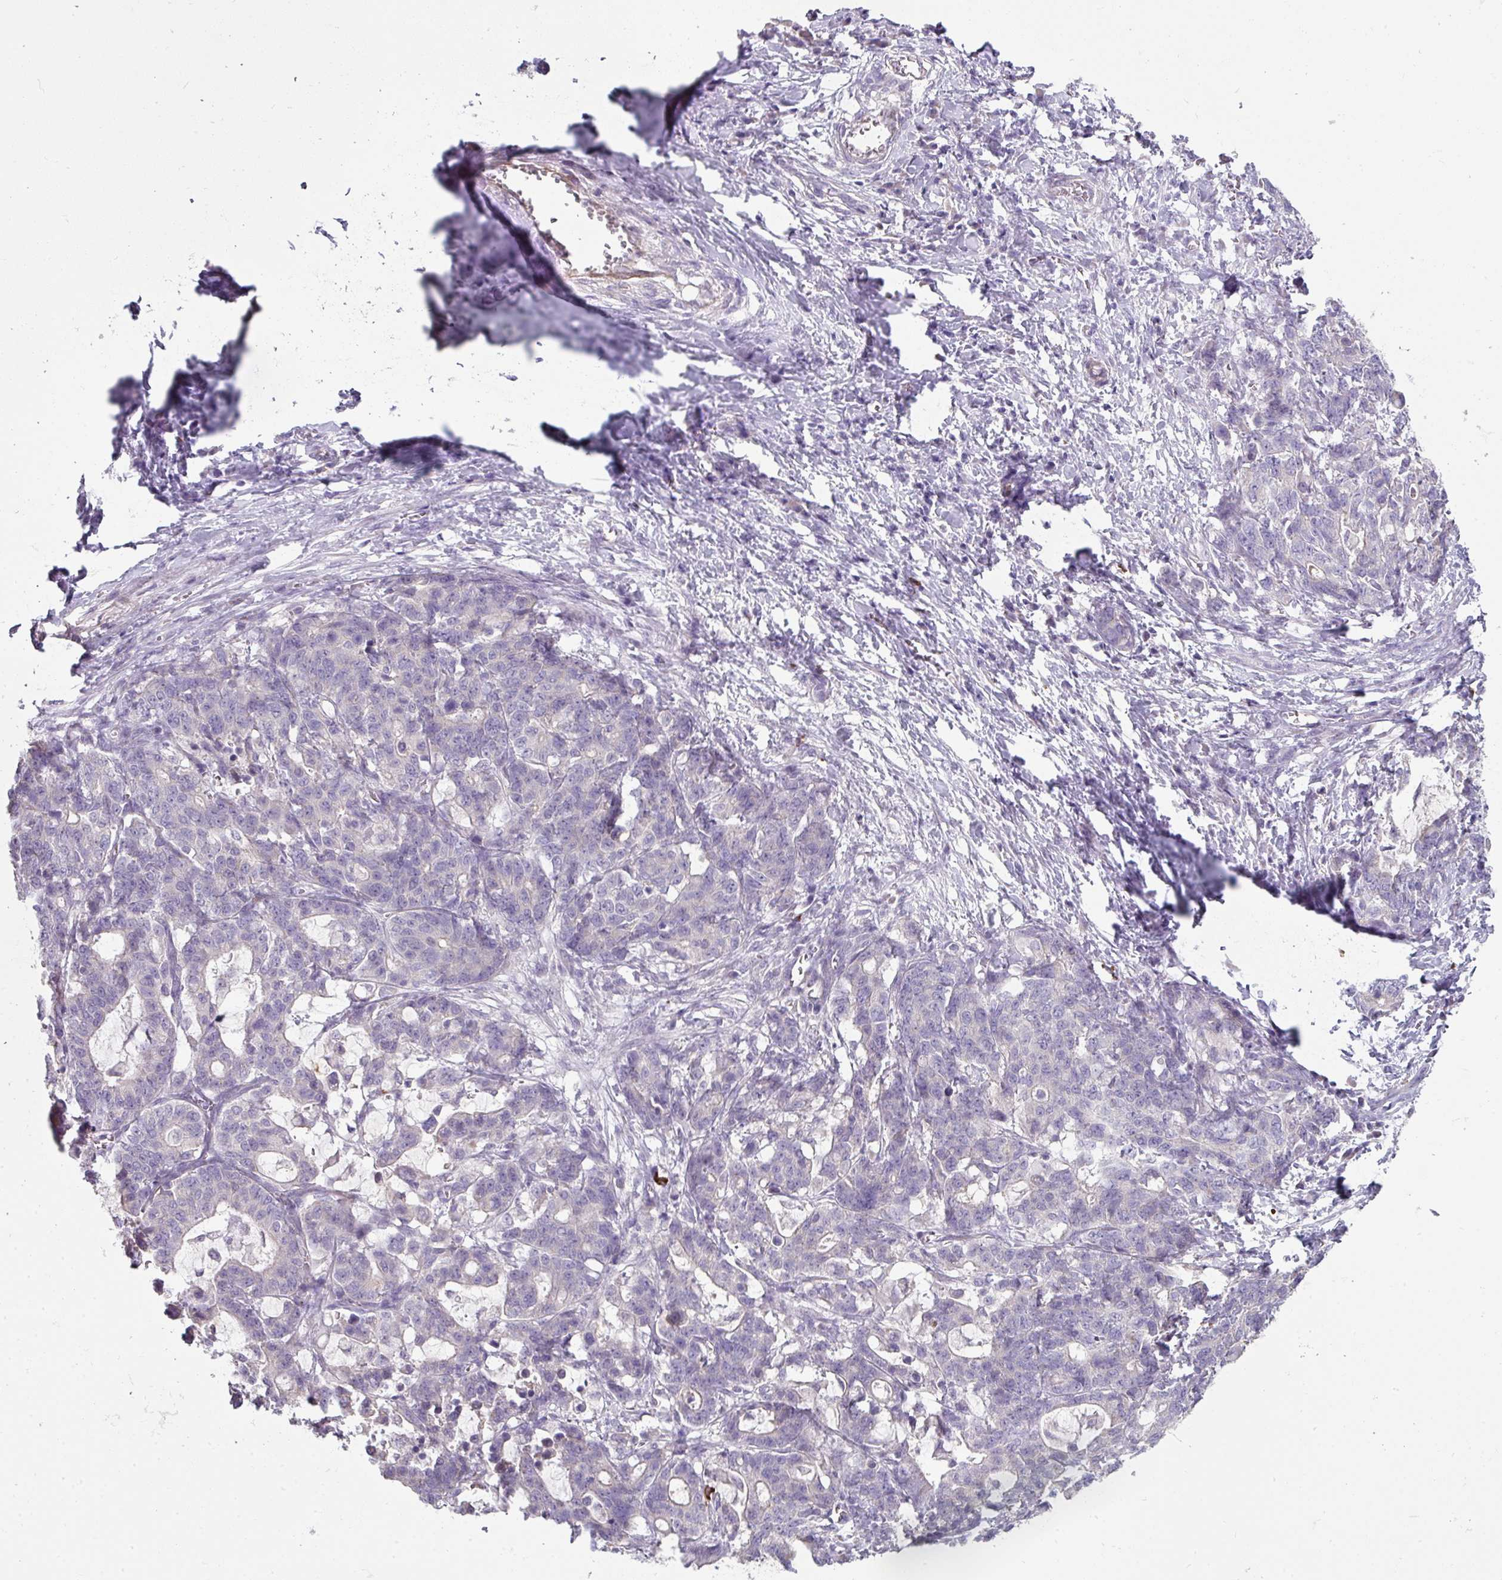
{"staining": {"intensity": "negative", "quantity": "none", "location": "none"}, "tissue": "stomach cancer", "cell_type": "Tumor cells", "image_type": "cancer", "snomed": [{"axis": "morphology", "description": "Normal tissue, NOS"}, {"axis": "morphology", "description": "Adenocarcinoma, NOS"}, {"axis": "topography", "description": "Stomach"}], "caption": "The immunohistochemistry micrograph has no significant positivity in tumor cells of stomach cancer tissue.", "gene": "FHAD1", "patient": {"sex": "female", "age": 64}}